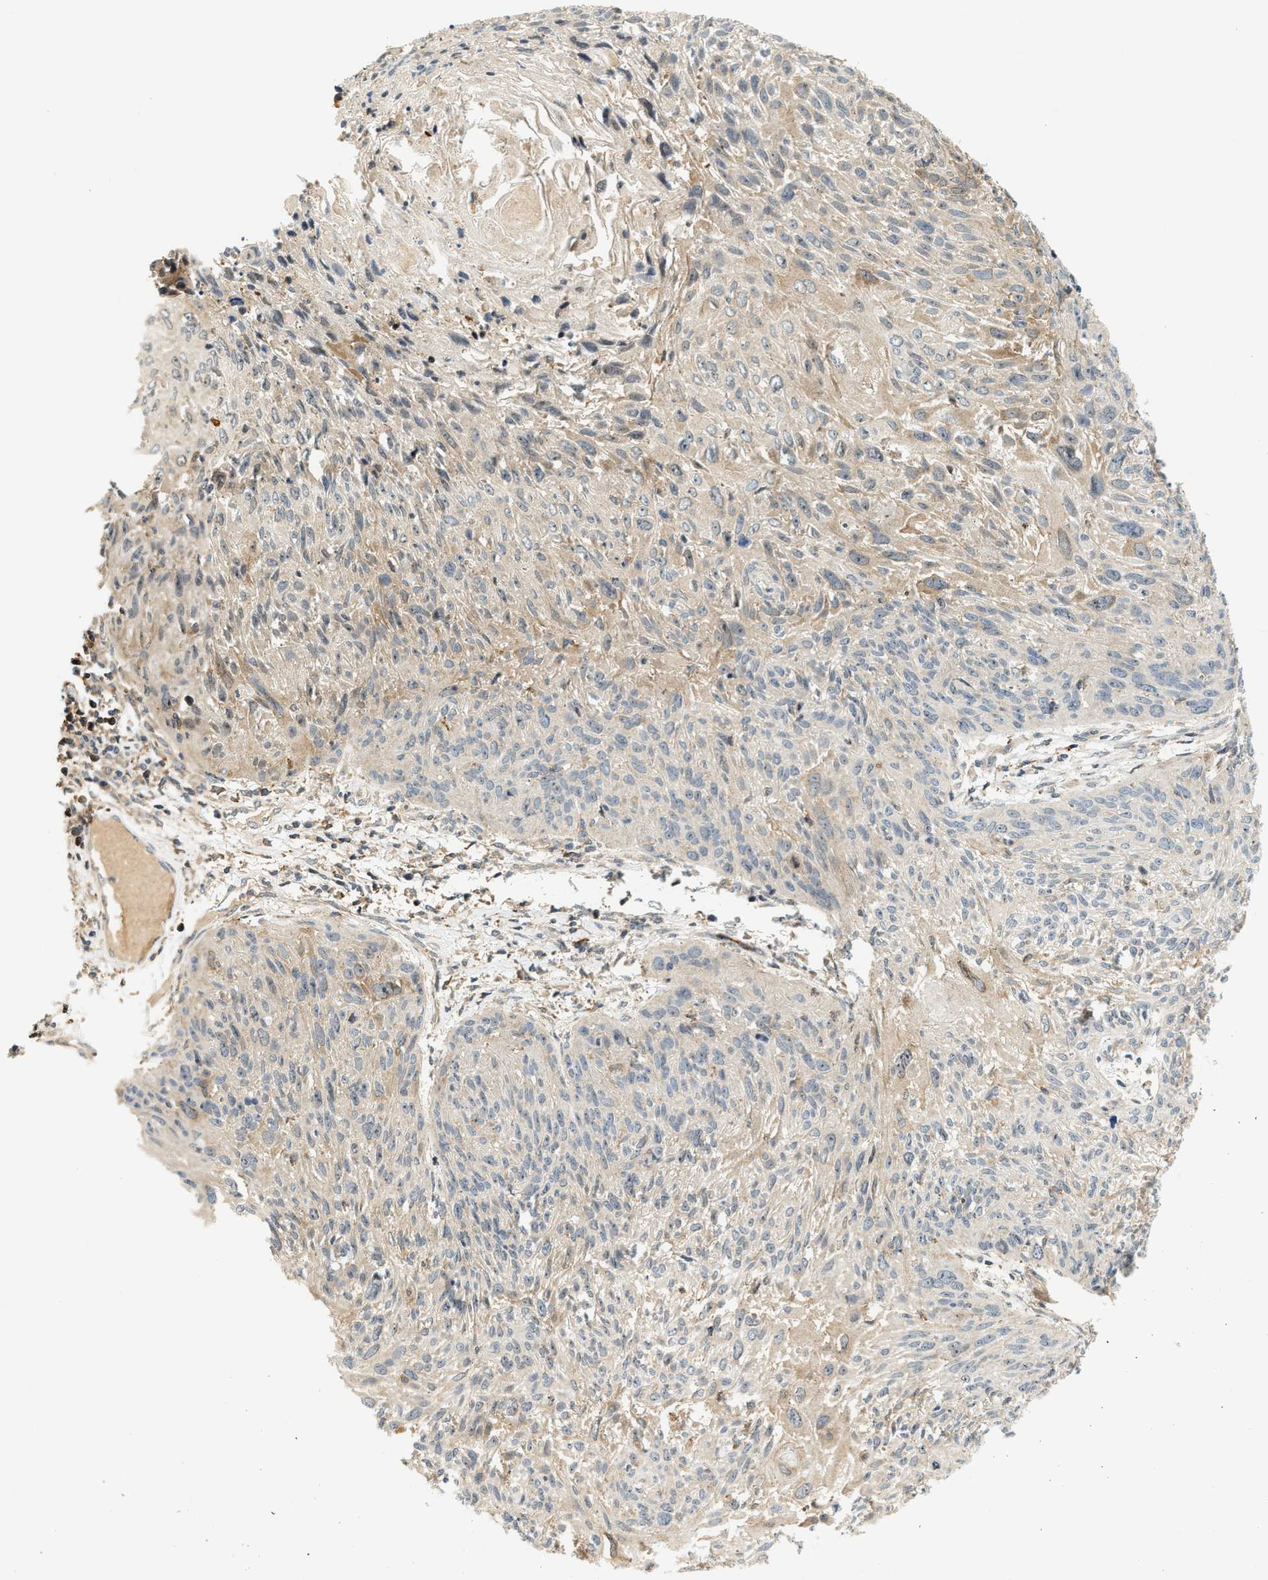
{"staining": {"intensity": "weak", "quantity": ">75%", "location": "cytoplasmic/membranous"}, "tissue": "cervical cancer", "cell_type": "Tumor cells", "image_type": "cancer", "snomed": [{"axis": "morphology", "description": "Squamous cell carcinoma, NOS"}, {"axis": "topography", "description": "Cervix"}], "caption": "High-power microscopy captured an immunohistochemistry (IHC) micrograph of cervical cancer, revealing weak cytoplasmic/membranous expression in about >75% of tumor cells.", "gene": "SAMD9", "patient": {"sex": "female", "age": 51}}